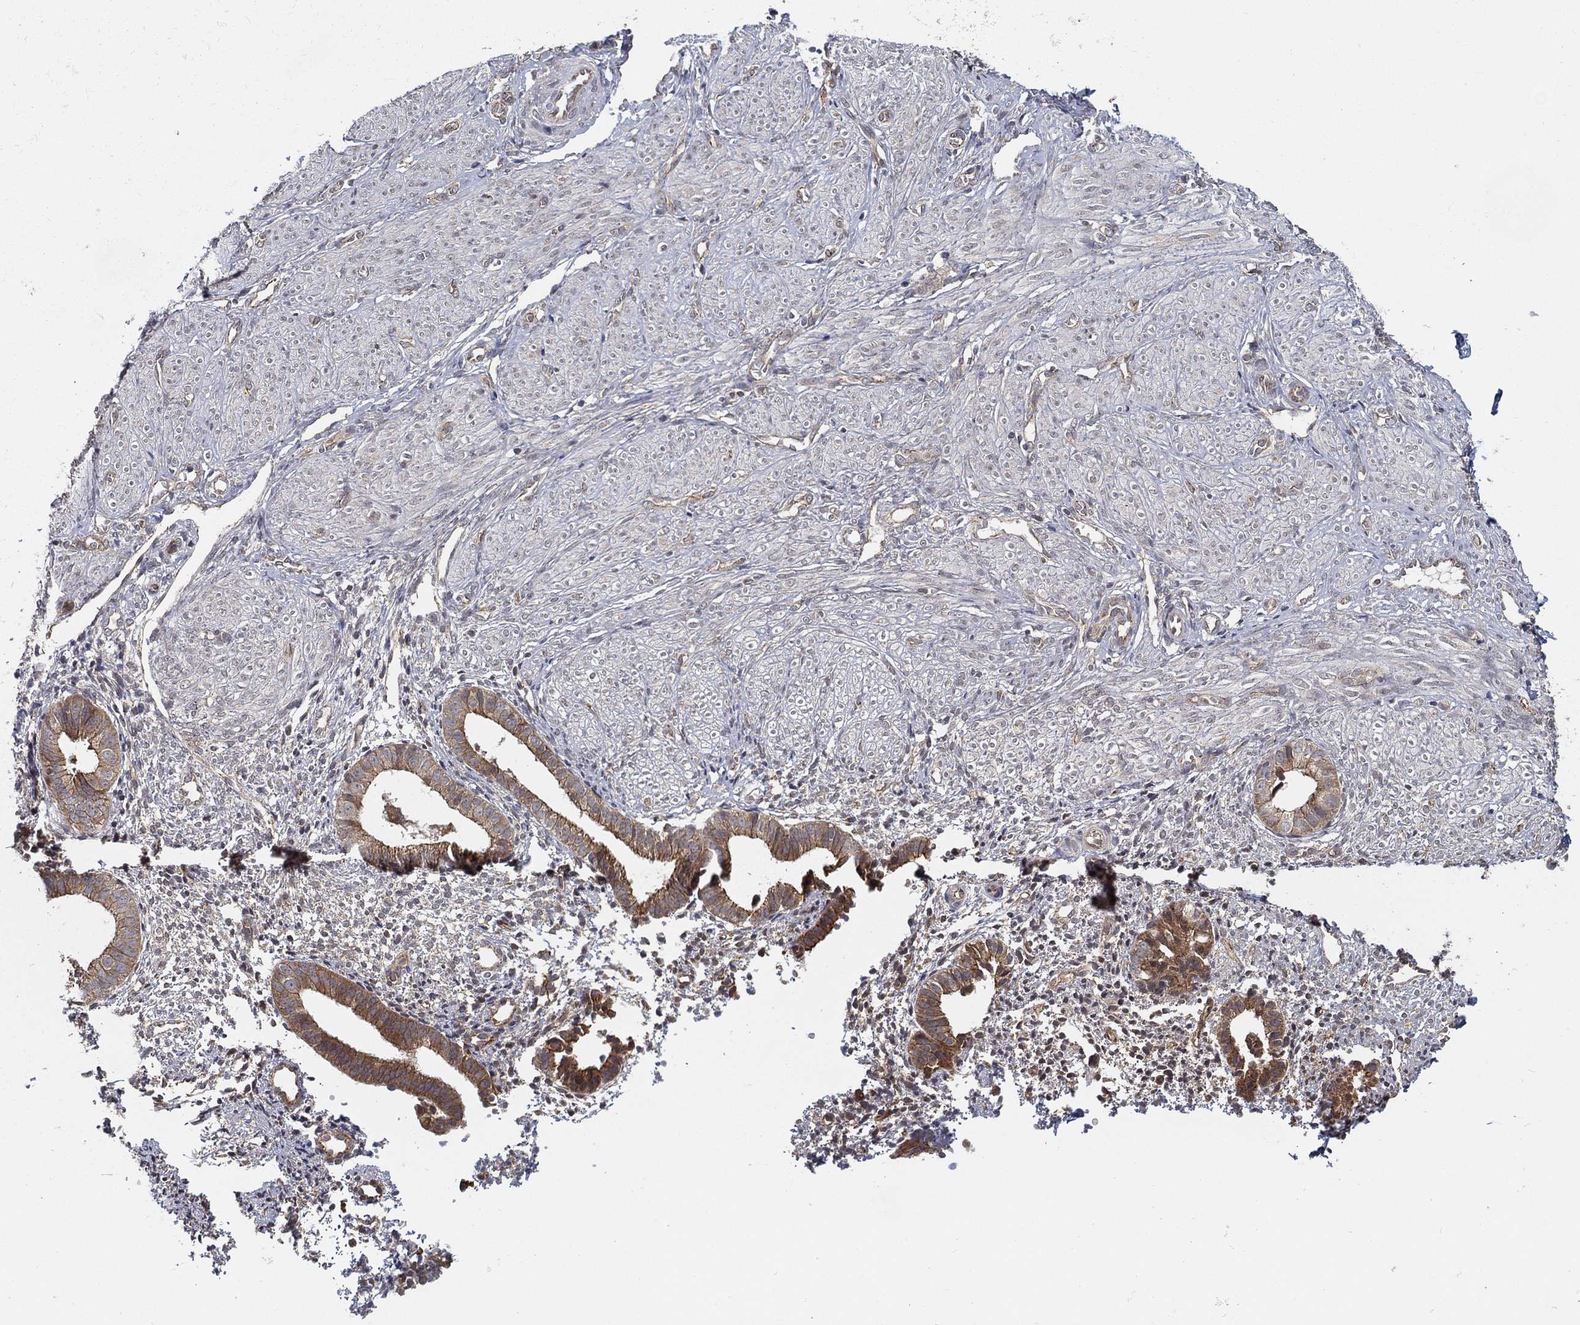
{"staining": {"intensity": "negative", "quantity": "none", "location": "none"}, "tissue": "endometrium", "cell_type": "Cells in endometrial stroma", "image_type": "normal", "snomed": [{"axis": "morphology", "description": "Normal tissue, NOS"}, {"axis": "topography", "description": "Endometrium"}], "caption": "Cells in endometrial stroma show no significant positivity in normal endometrium. (Brightfield microscopy of DAB immunohistochemistry (IHC) at high magnification).", "gene": "UACA", "patient": {"sex": "female", "age": 47}}